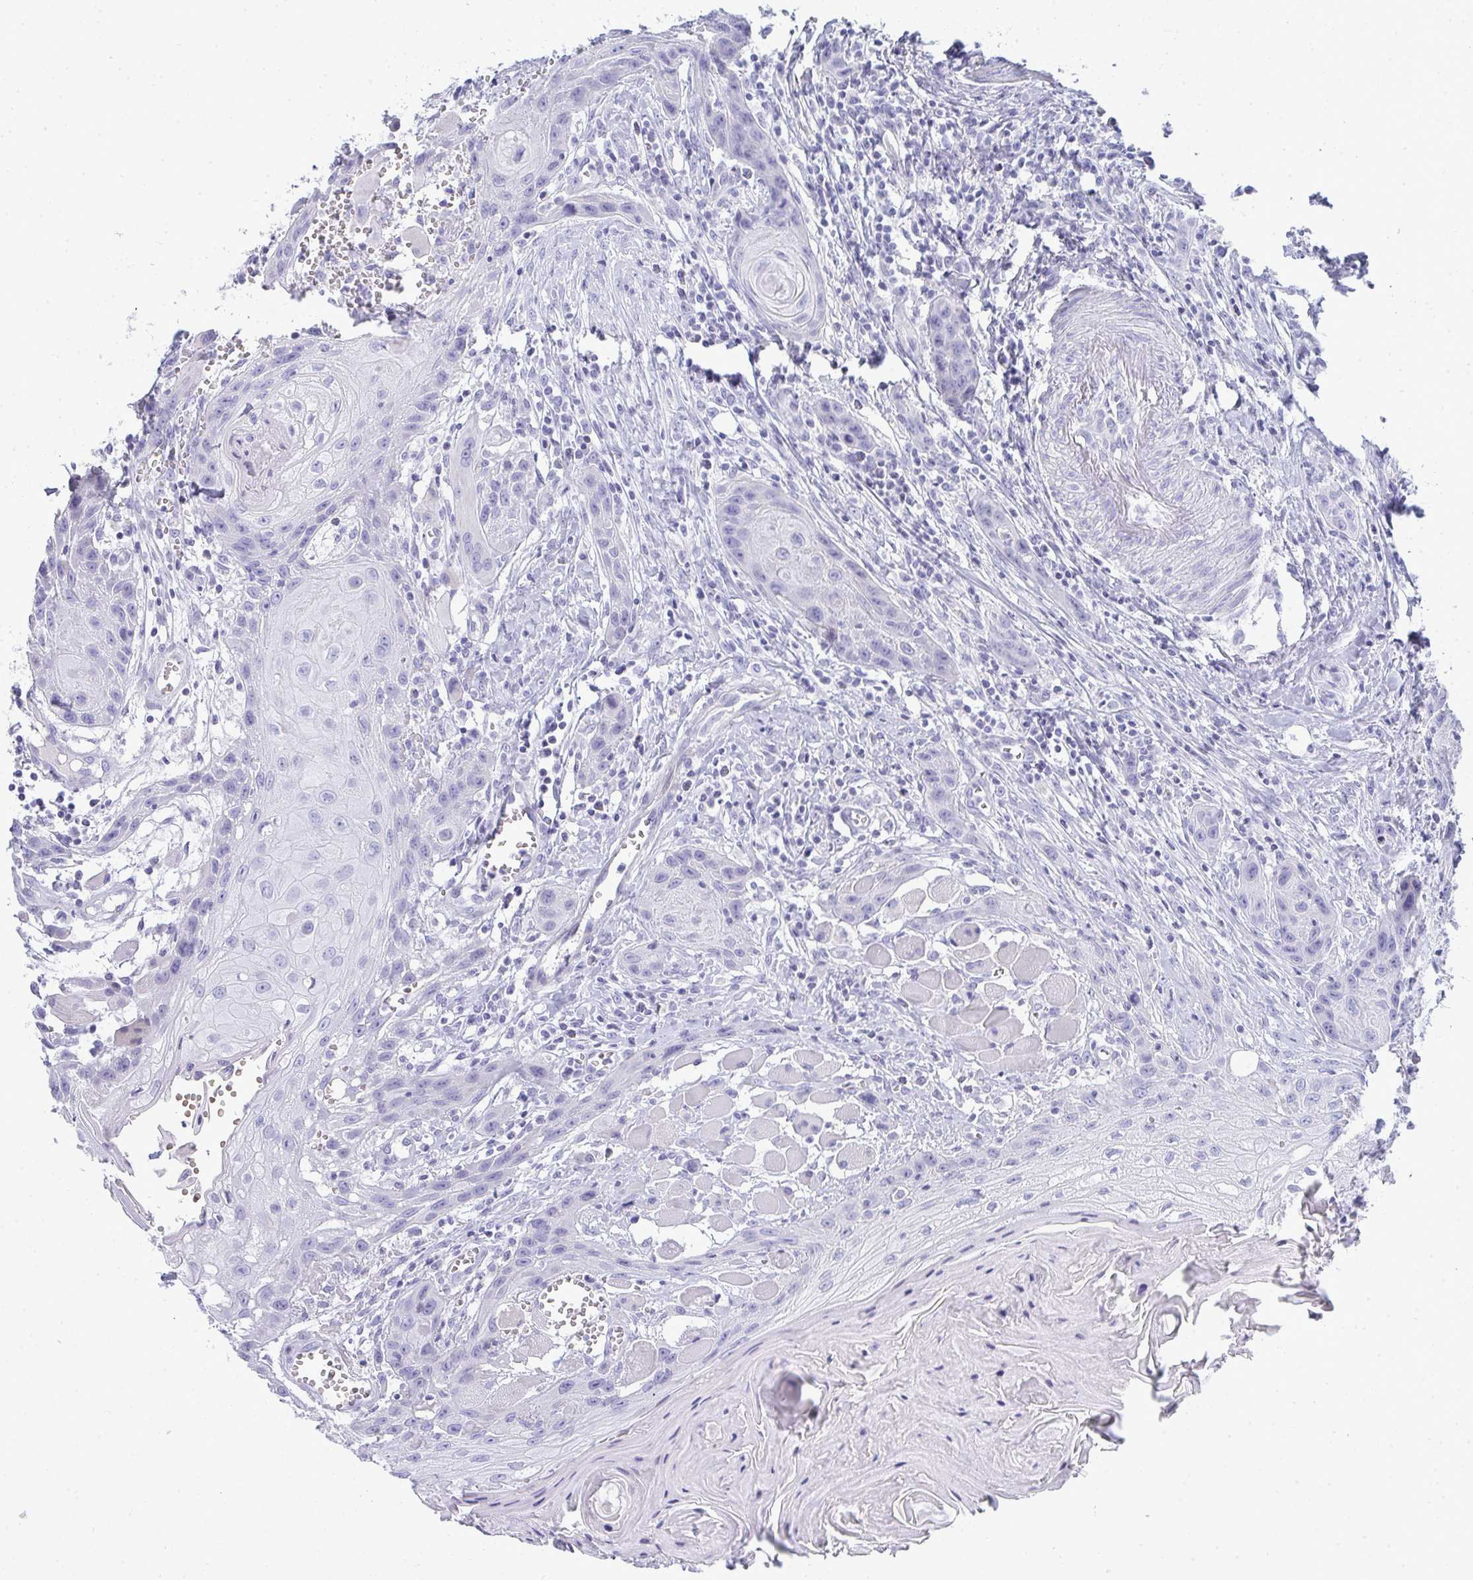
{"staining": {"intensity": "negative", "quantity": "none", "location": "none"}, "tissue": "head and neck cancer", "cell_type": "Tumor cells", "image_type": "cancer", "snomed": [{"axis": "morphology", "description": "Squamous cell carcinoma, NOS"}, {"axis": "topography", "description": "Oral tissue"}, {"axis": "topography", "description": "Head-Neck"}], "caption": "Immunohistochemical staining of human head and neck squamous cell carcinoma demonstrates no significant positivity in tumor cells.", "gene": "ZNF182", "patient": {"sex": "male", "age": 58}}